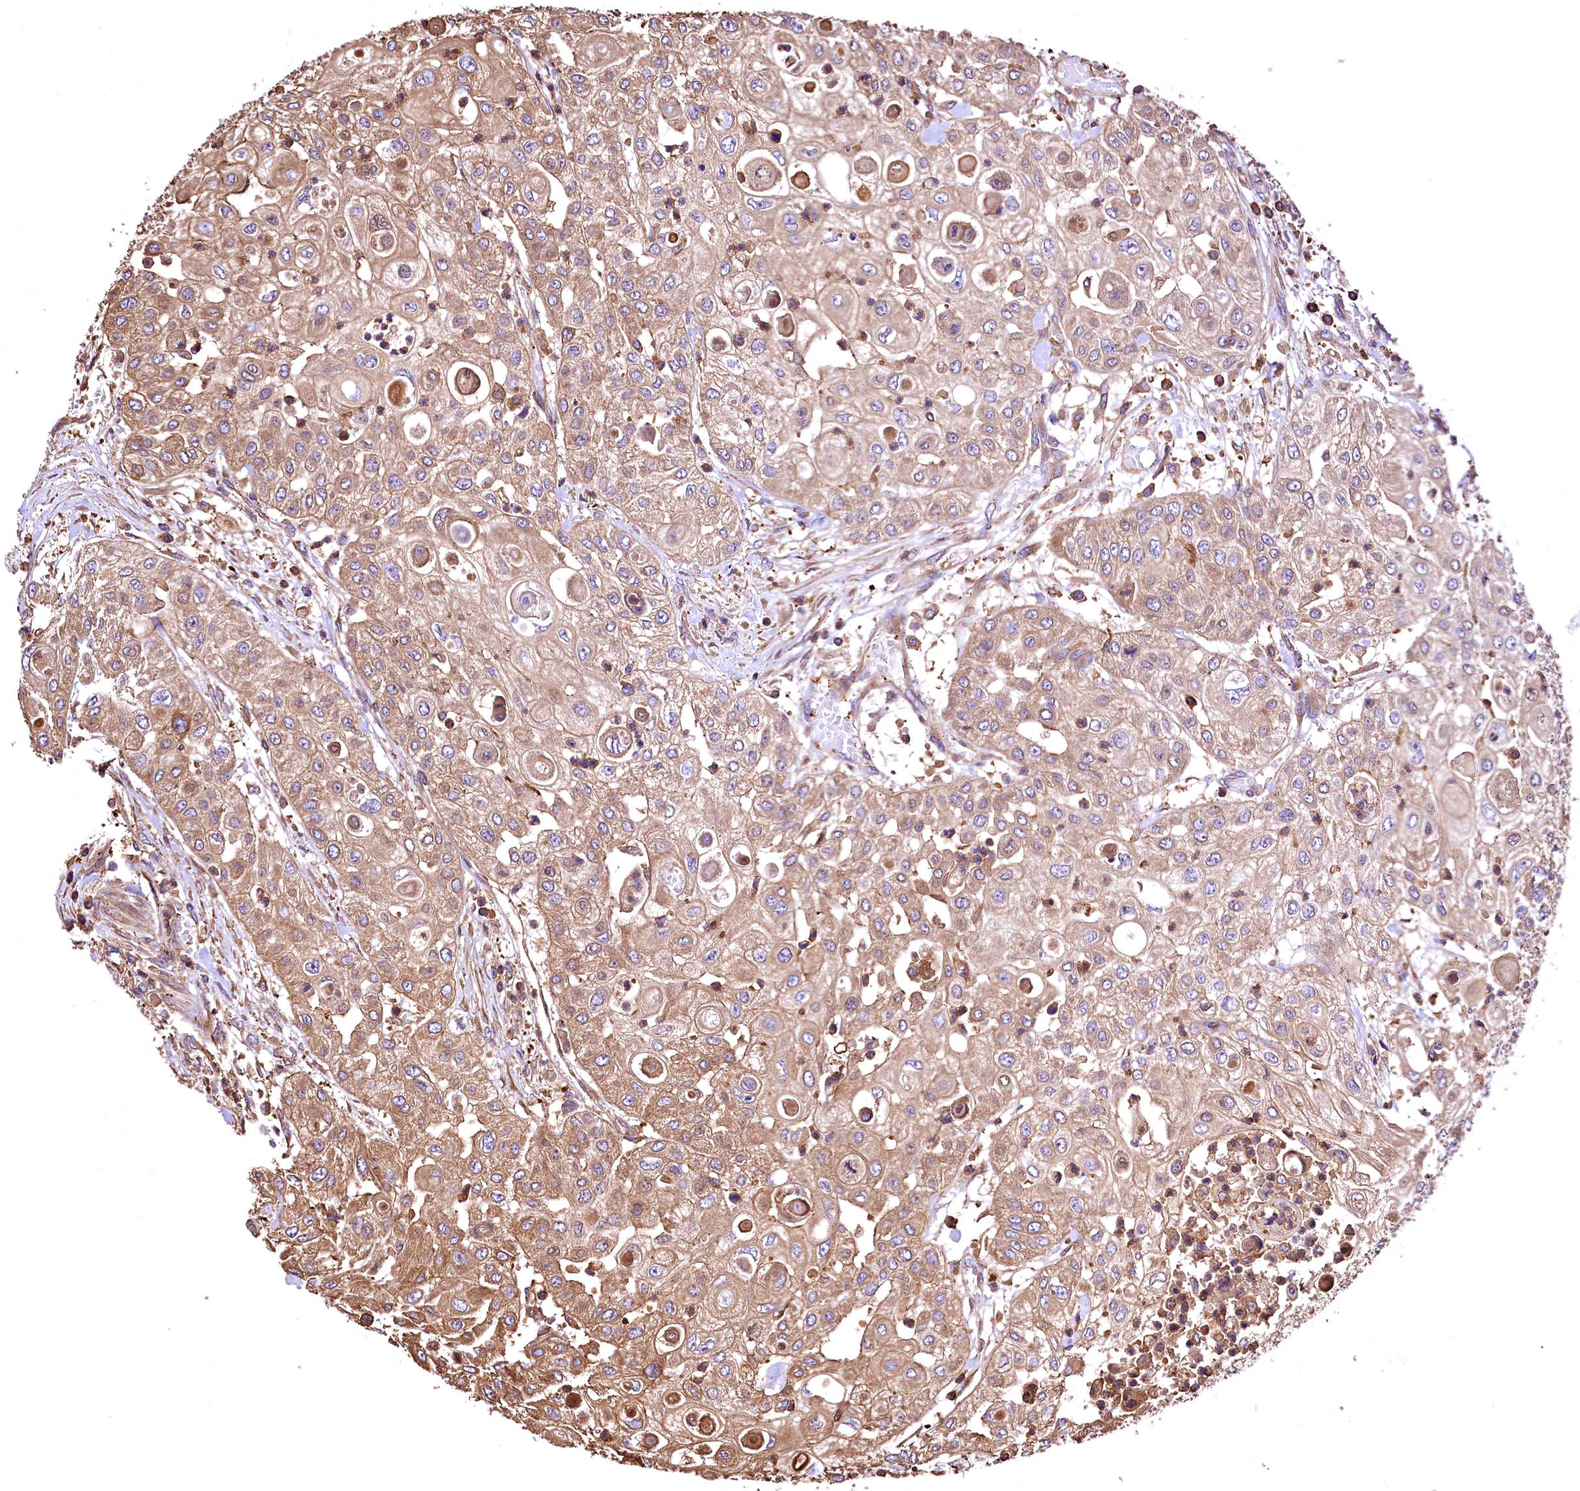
{"staining": {"intensity": "moderate", "quantity": ">75%", "location": "cytoplasmic/membranous"}, "tissue": "urothelial cancer", "cell_type": "Tumor cells", "image_type": "cancer", "snomed": [{"axis": "morphology", "description": "Urothelial carcinoma, High grade"}, {"axis": "topography", "description": "Urinary bladder"}], "caption": "Immunohistochemical staining of human urothelial carcinoma (high-grade) shows medium levels of moderate cytoplasmic/membranous protein expression in approximately >75% of tumor cells. (Stains: DAB in brown, nuclei in blue, Microscopy: brightfield microscopy at high magnification).", "gene": "RARS2", "patient": {"sex": "female", "age": 79}}